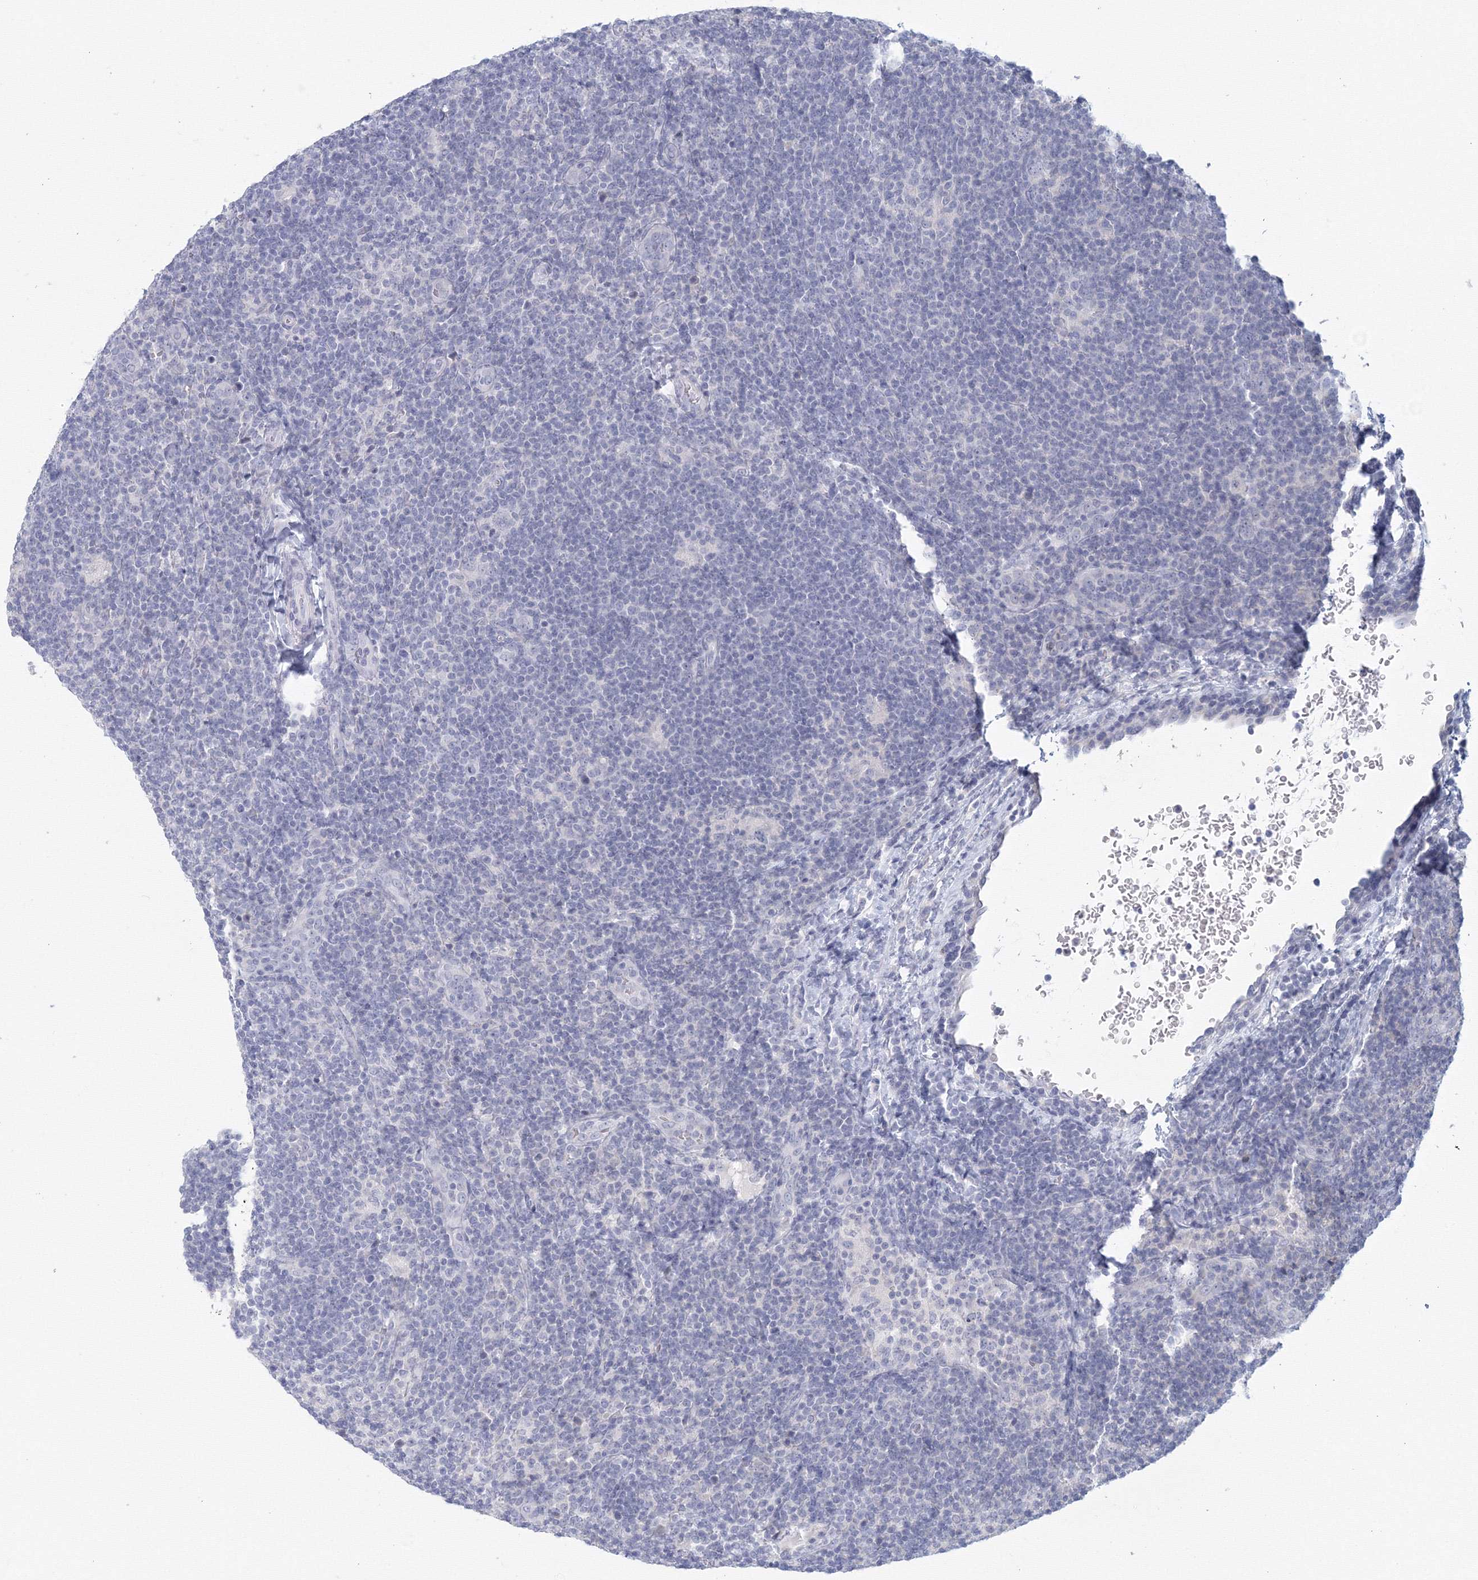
{"staining": {"intensity": "negative", "quantity": "none", "location": "none"}, "tissue": "lymphoma", "cell_type": "Tumor cells", "image_type": "cancer", "snomed": [{"axis": "morphology", "description": "Hodgkin's disease, NOS"}, {"axis": "topography", "description": "Lymph node"}], "caption": "Immunohistochemistry image of human lymphoma stained for a protein (brown), which exhibits no positivity in tumor cells.", "gene": "TACC2", "patient": {"sex": "female", "age": 57}}